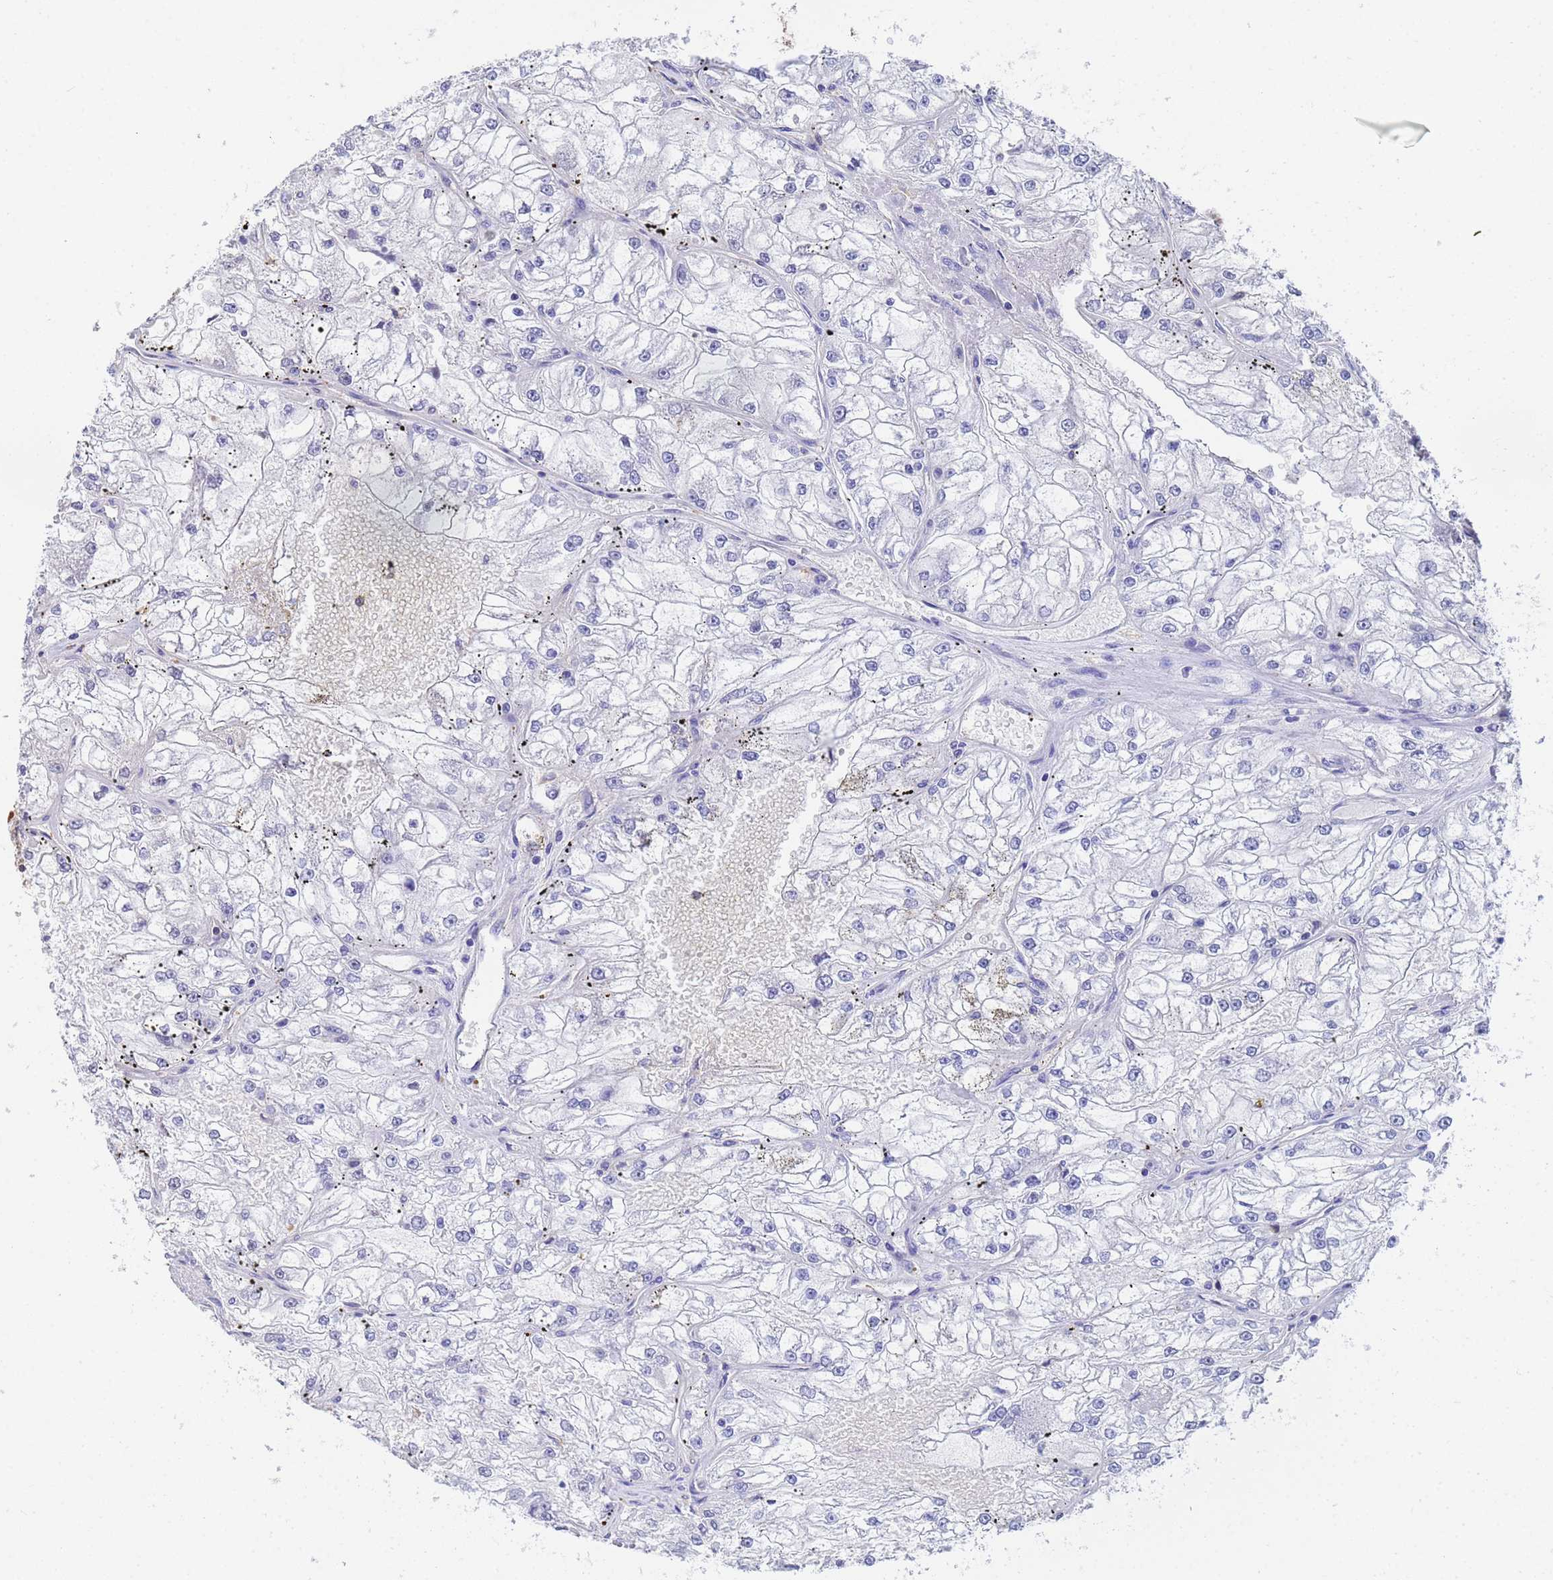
{"staining": {"intensity": "moderate", "quantity": "<25%", "location": "nuclear"}, "tissue": "renal cancer", "cell_type": "Tumor cells", "image_type": "cancer", "snomed": [{"axis": "morphology", "description": "Adenocarcinoma, NOS"}, {"axis": "topography", "description": "Kidney"}], "caption": "The histopathology image exhibits staining of renal cancer (adenocarcinoma), revealing moderate nuclear protein expression (brown color) within tumor cells. (DAB (3,3'-diaminobenzidine) IHC, brown staining for protein, blue staining for nuclei).", "gene": "SUMO4", "patient": {"sex": "female", "age": 72}}